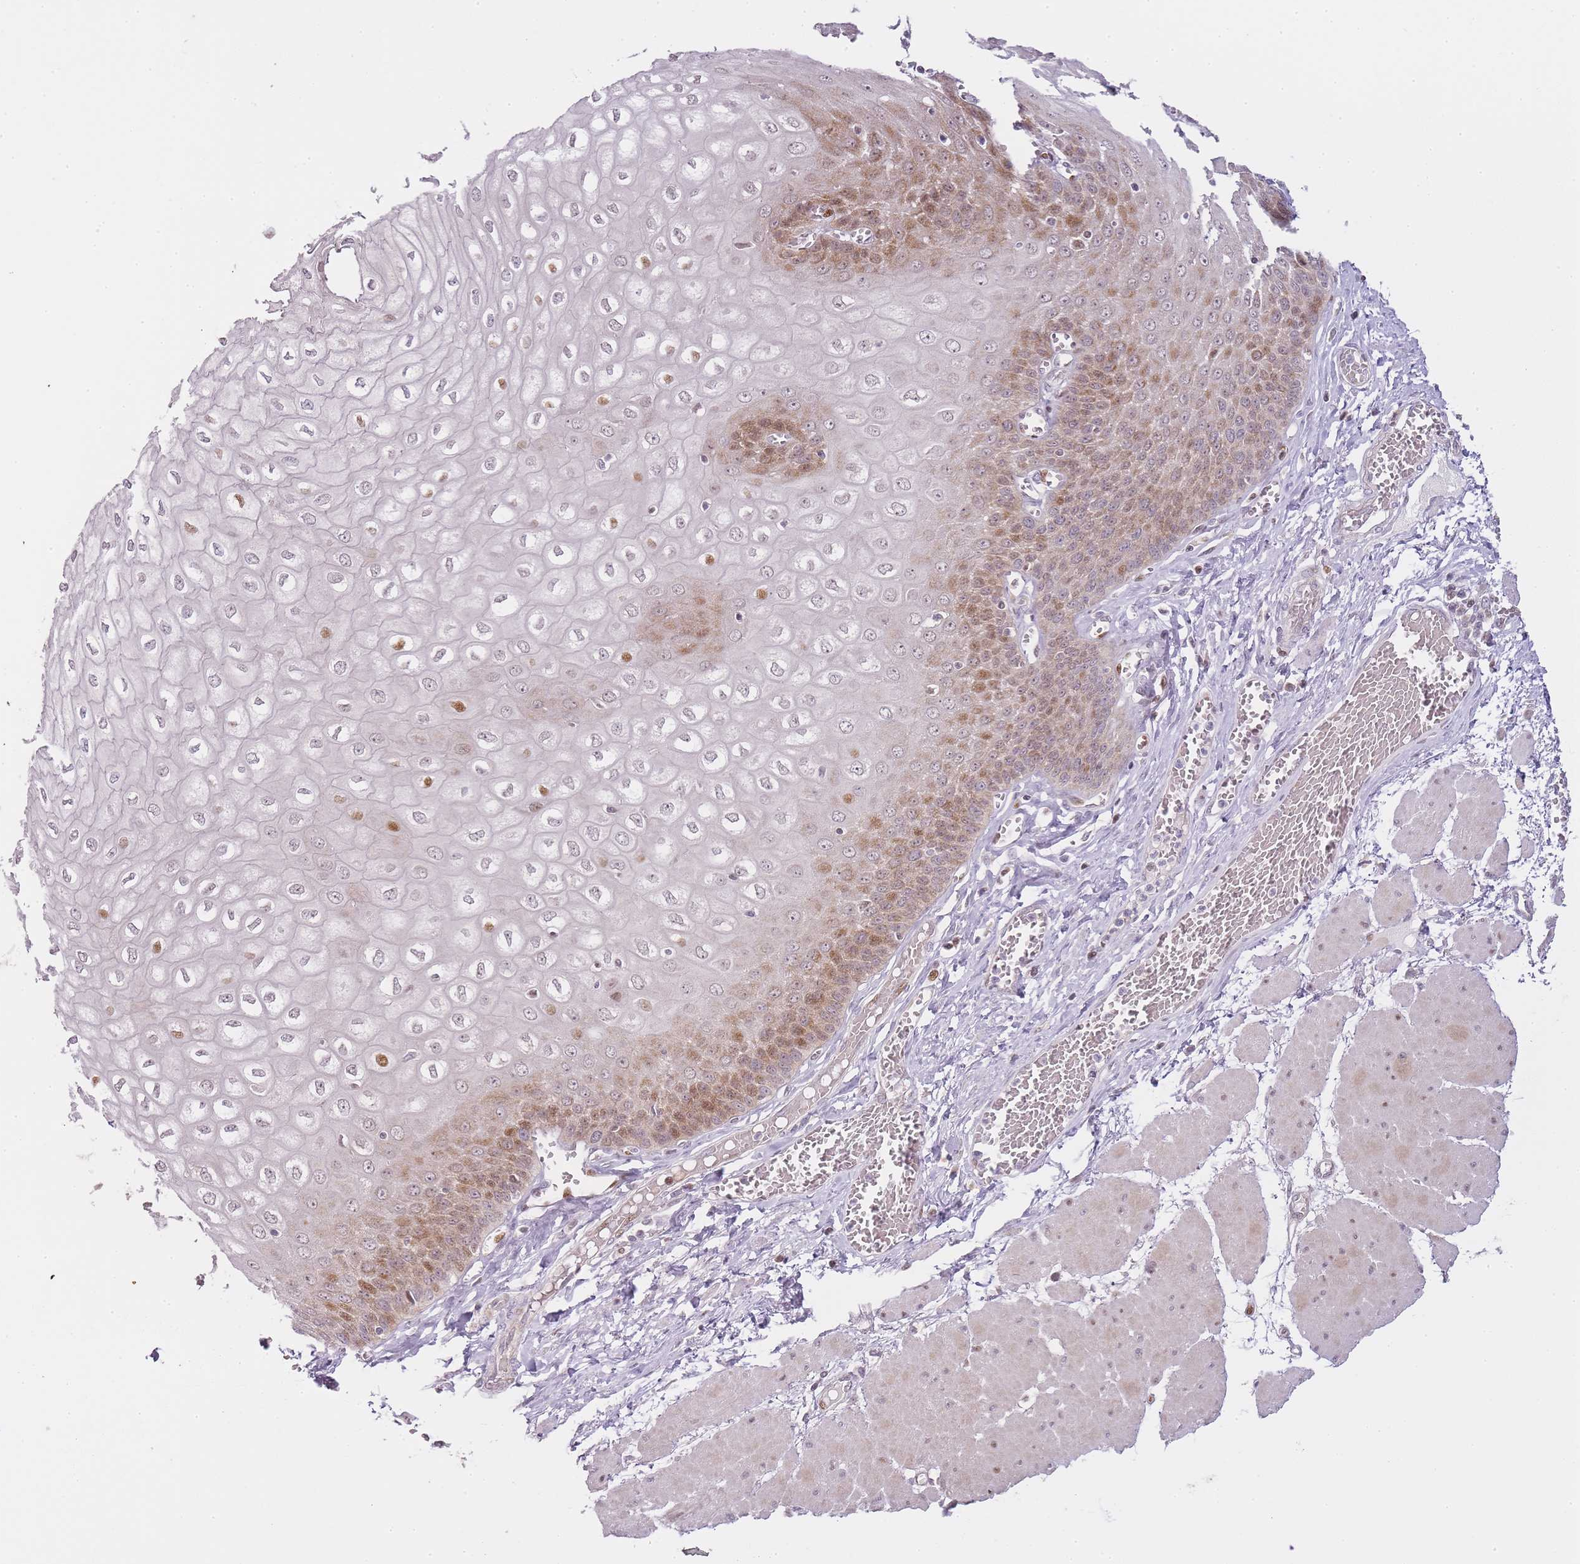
{"staining": {"intensity": "moderate", "quantity": "25%-75%", "location": "nuclear"}, "tissue": "esophagus", "cell_type": "Squamous epithelial cells", "image_type": "normal", "snomed": [{"axis": "morphology", "description": "Normal tissue, NOS"}, {"axis": "topography", "description": "Esophagus"}], "caption": "IHC of normal human esophagus shows medium levels of moderate nuclear positivity in about 25%-75% of squamous epithelial cells.", "gene": "OGG1", "patient": {"sex": "male", "age": 60}}